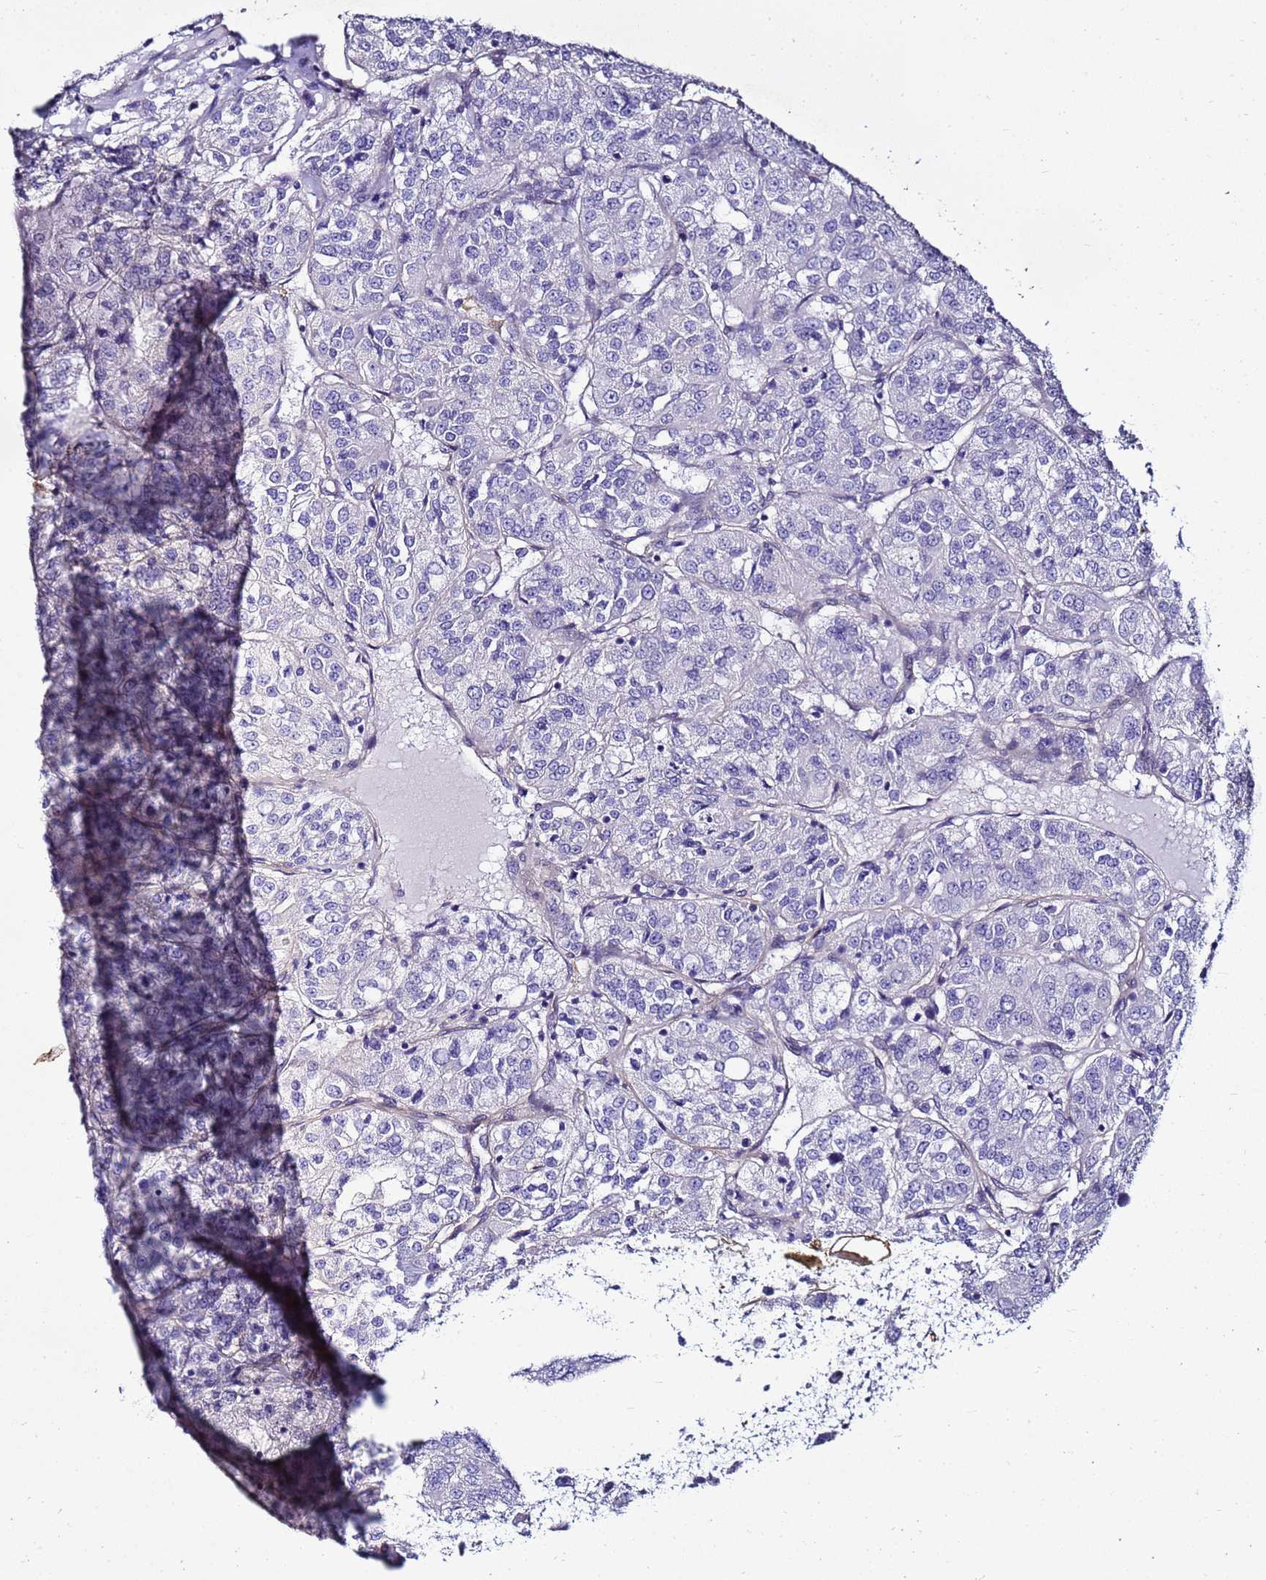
{"staining": {"intensity": "negative", "quantity": "none", "location": "none"}, "tissue": "renal cancer", "cell_type": "Tumor cells", "image_type": "cancer", "snomed": [{"axis": "morphology", "description": "Adenocarcinoma, NOS"}, {"axis": "topography", "description": "Kidney"}], "caption": "Renal cancer (adenocarcinoma) stained for a protein using IHC reveals no positivity tumor cells.", "gene": "FAM166B", "patient": {"sex": "female", "age": 63}}